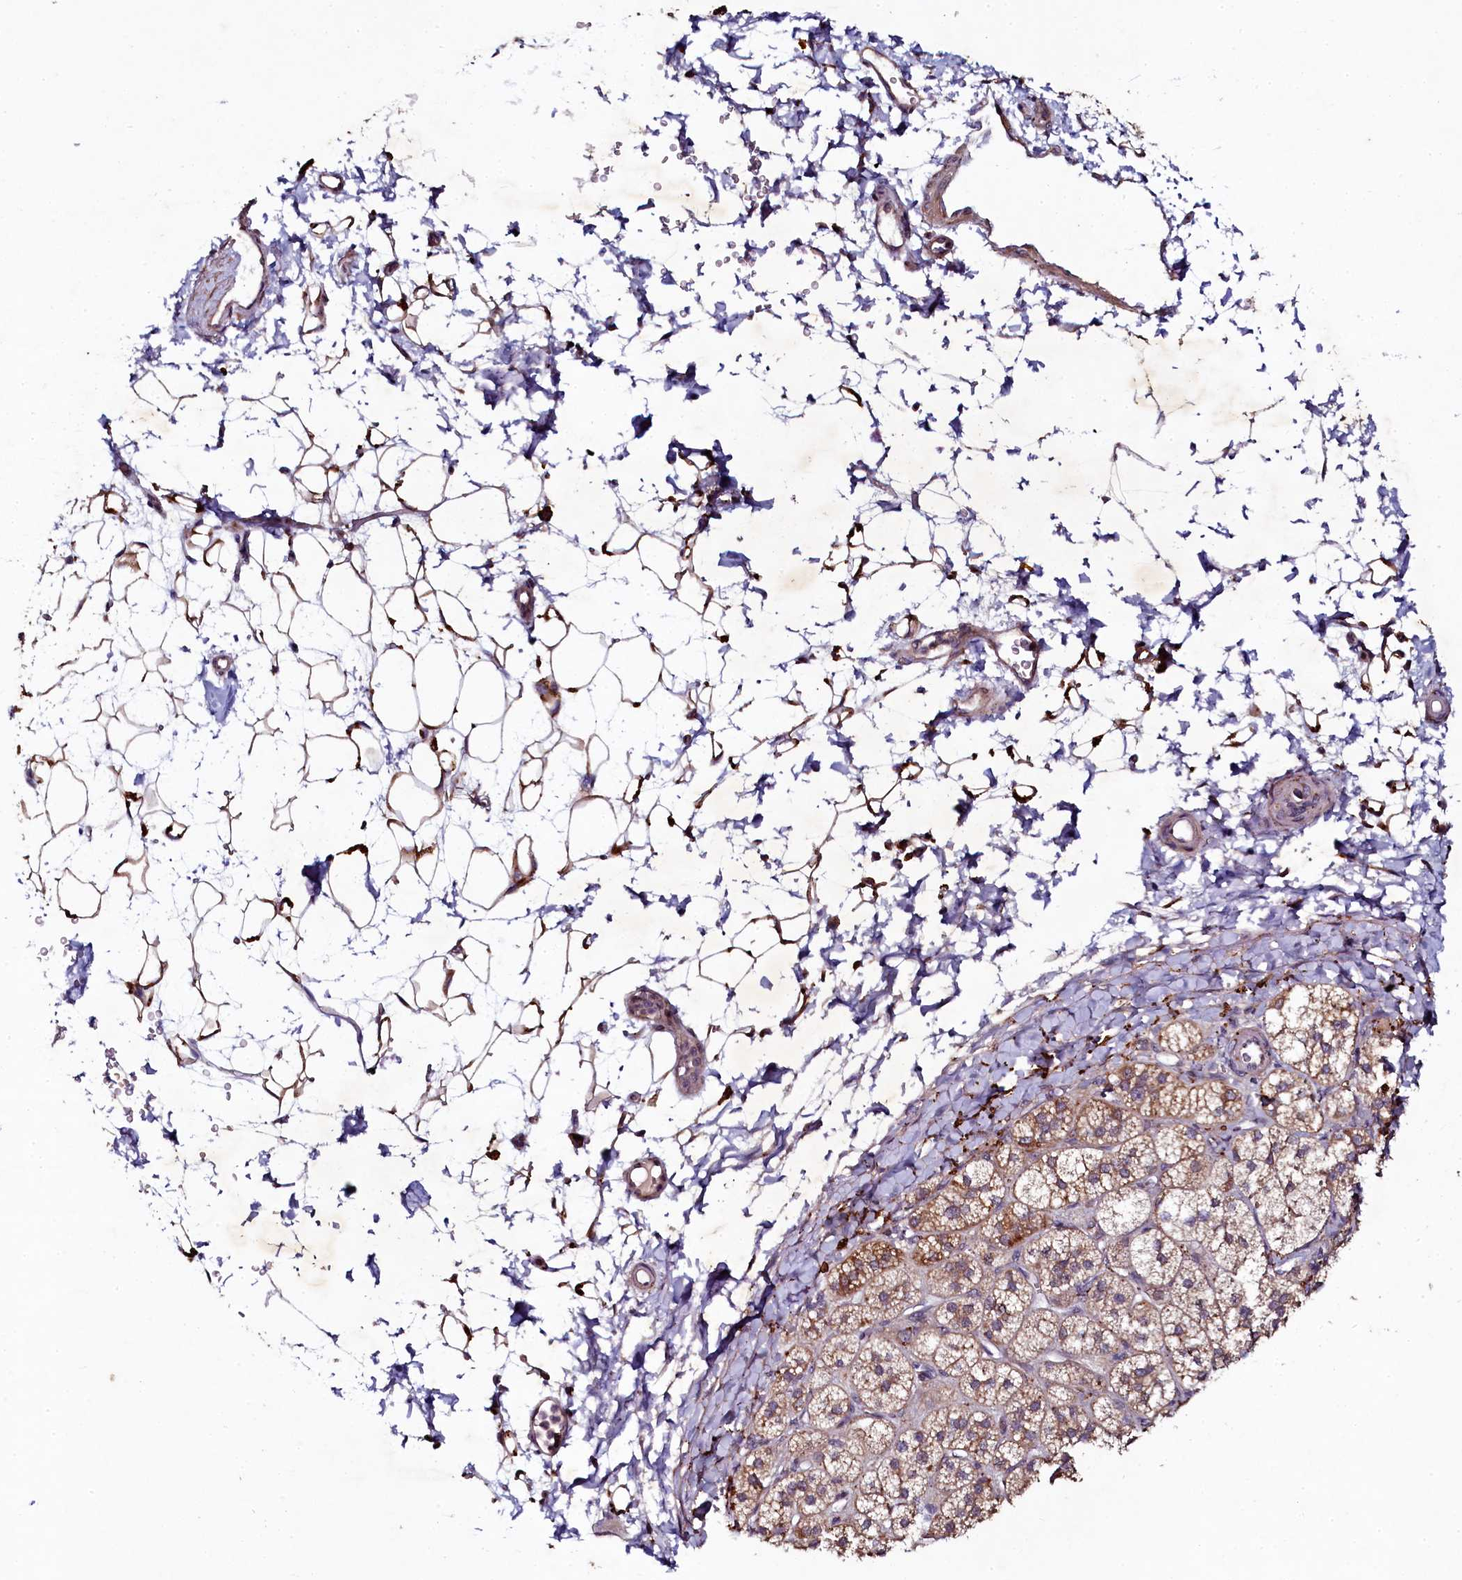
{"staining": {"intensity": "strong", "quantity": ">75%", "location": "cytoplasmic/membranous"}, "tissue": "adrenal gland", "cell_type": "Glandular cells", "image_type": "normal", "snomed": [{"axis": "morphology", "description": "Normal tissue, NOS"}, {"axis": "topography", "description": "Adrenal gland"}], "caption": "Benign adrenal gland demonstrates strong cytoplasmic/membranous positivity in approximately >75% of glandular cells, visualized by immunohistochemistry.", "gene": "SEC24C", "patient": {"sex": "male", "age": 61}}